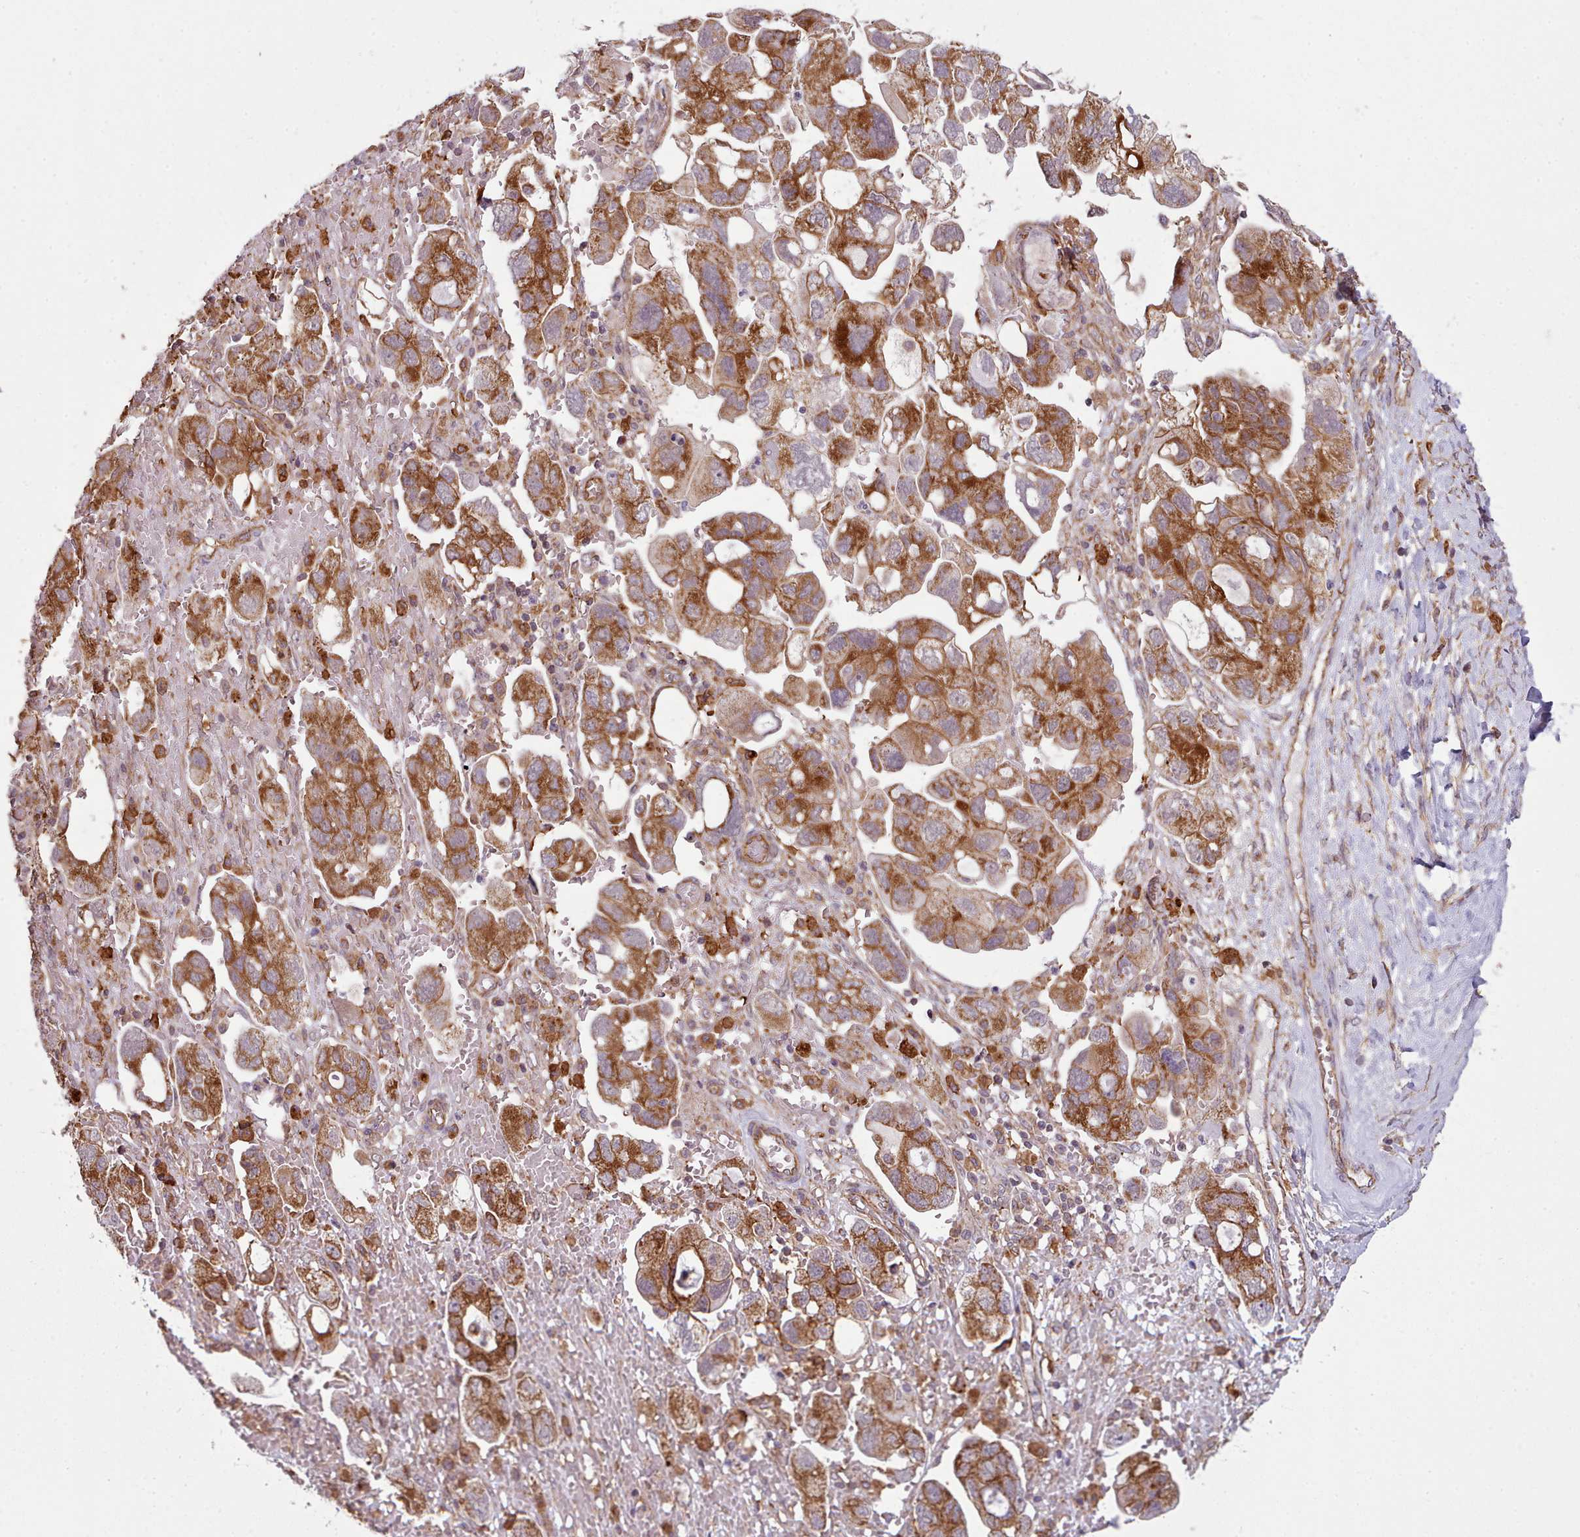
{"staining": {"intensity": "strong", "quantity": ">75%", "location": "cytoplasmic/membranous"}, "tissue": "ovarian cancer", "cell_type": "Tumor cells", "image_type": "cancer", "snomed": [{"axis": "morphology", "description": "Carcinoma, NOS"}, {"axis": "morphology", "description": "Cystadenocarcinoma, serous, NOS"}, {"axis": "topography", "description": "Ovary"}], "caption": "Tumor cells show high levels of strong cytoplasmic/membranous positivity in approximately >75% of cells in ovarian cancer.", "gene": "MRPL46", "patient": {"sex": "female", "age": 69}}